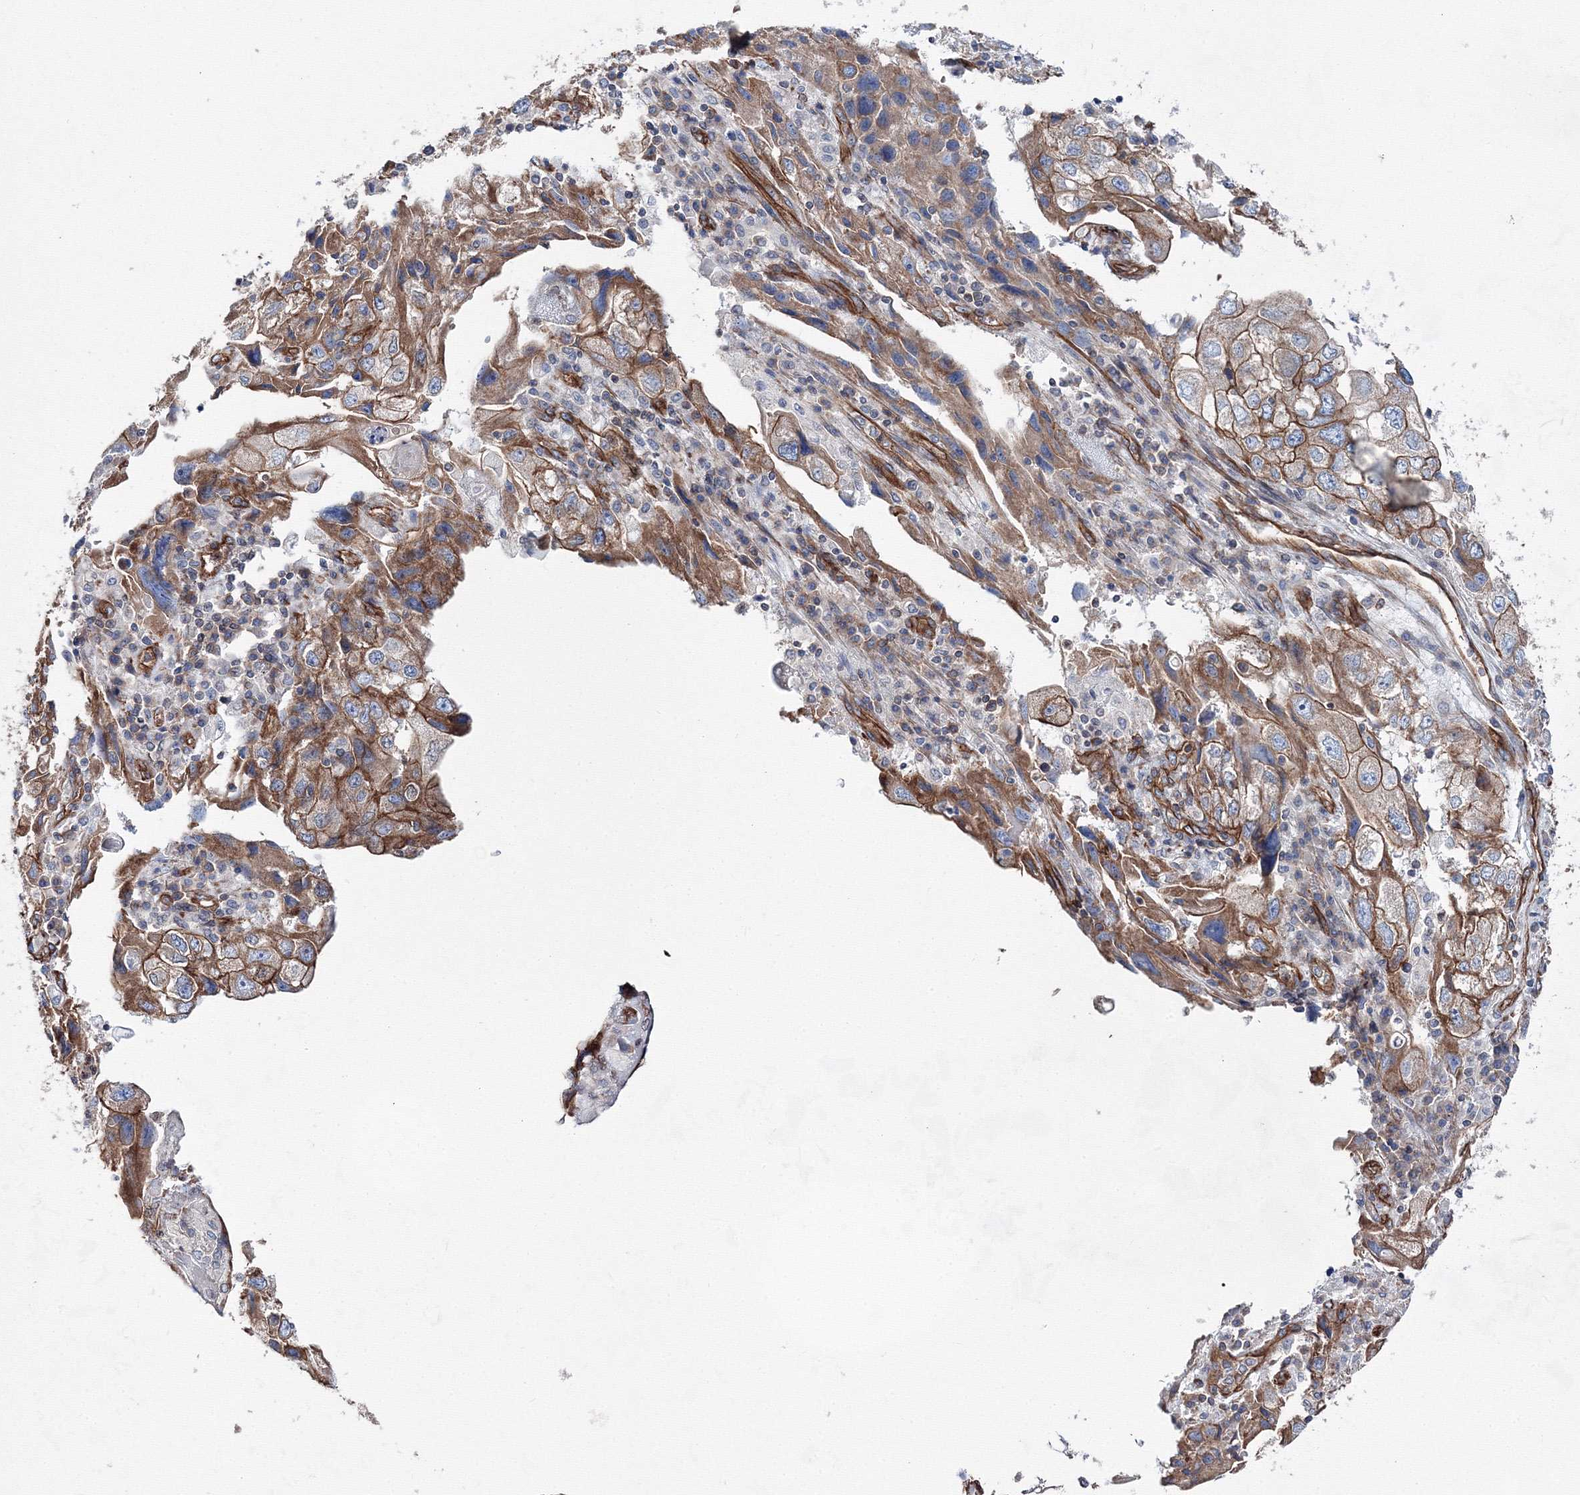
{"staining": {"intensity": "moderate", "quantity": ">75%", "location": "cytoplasmic/membranous"}, "tissue": "endometrial cancer", "cell_type": "Tumor cells", "image_type": "cancer", "snomed": [{"axis": "morphology", "description": "Adenocarcinoma, NOS"}, {"axis": "topography", "description": "Endometrium"}], "caption": "Immunohistochemical staining of endometrial cancer exhibits moderate cytoplasmic/membranous protein positivity in about >75% of tumor cells.", "gene": "ANKRD37", "patient": {"sex": "female", "age": 49}}